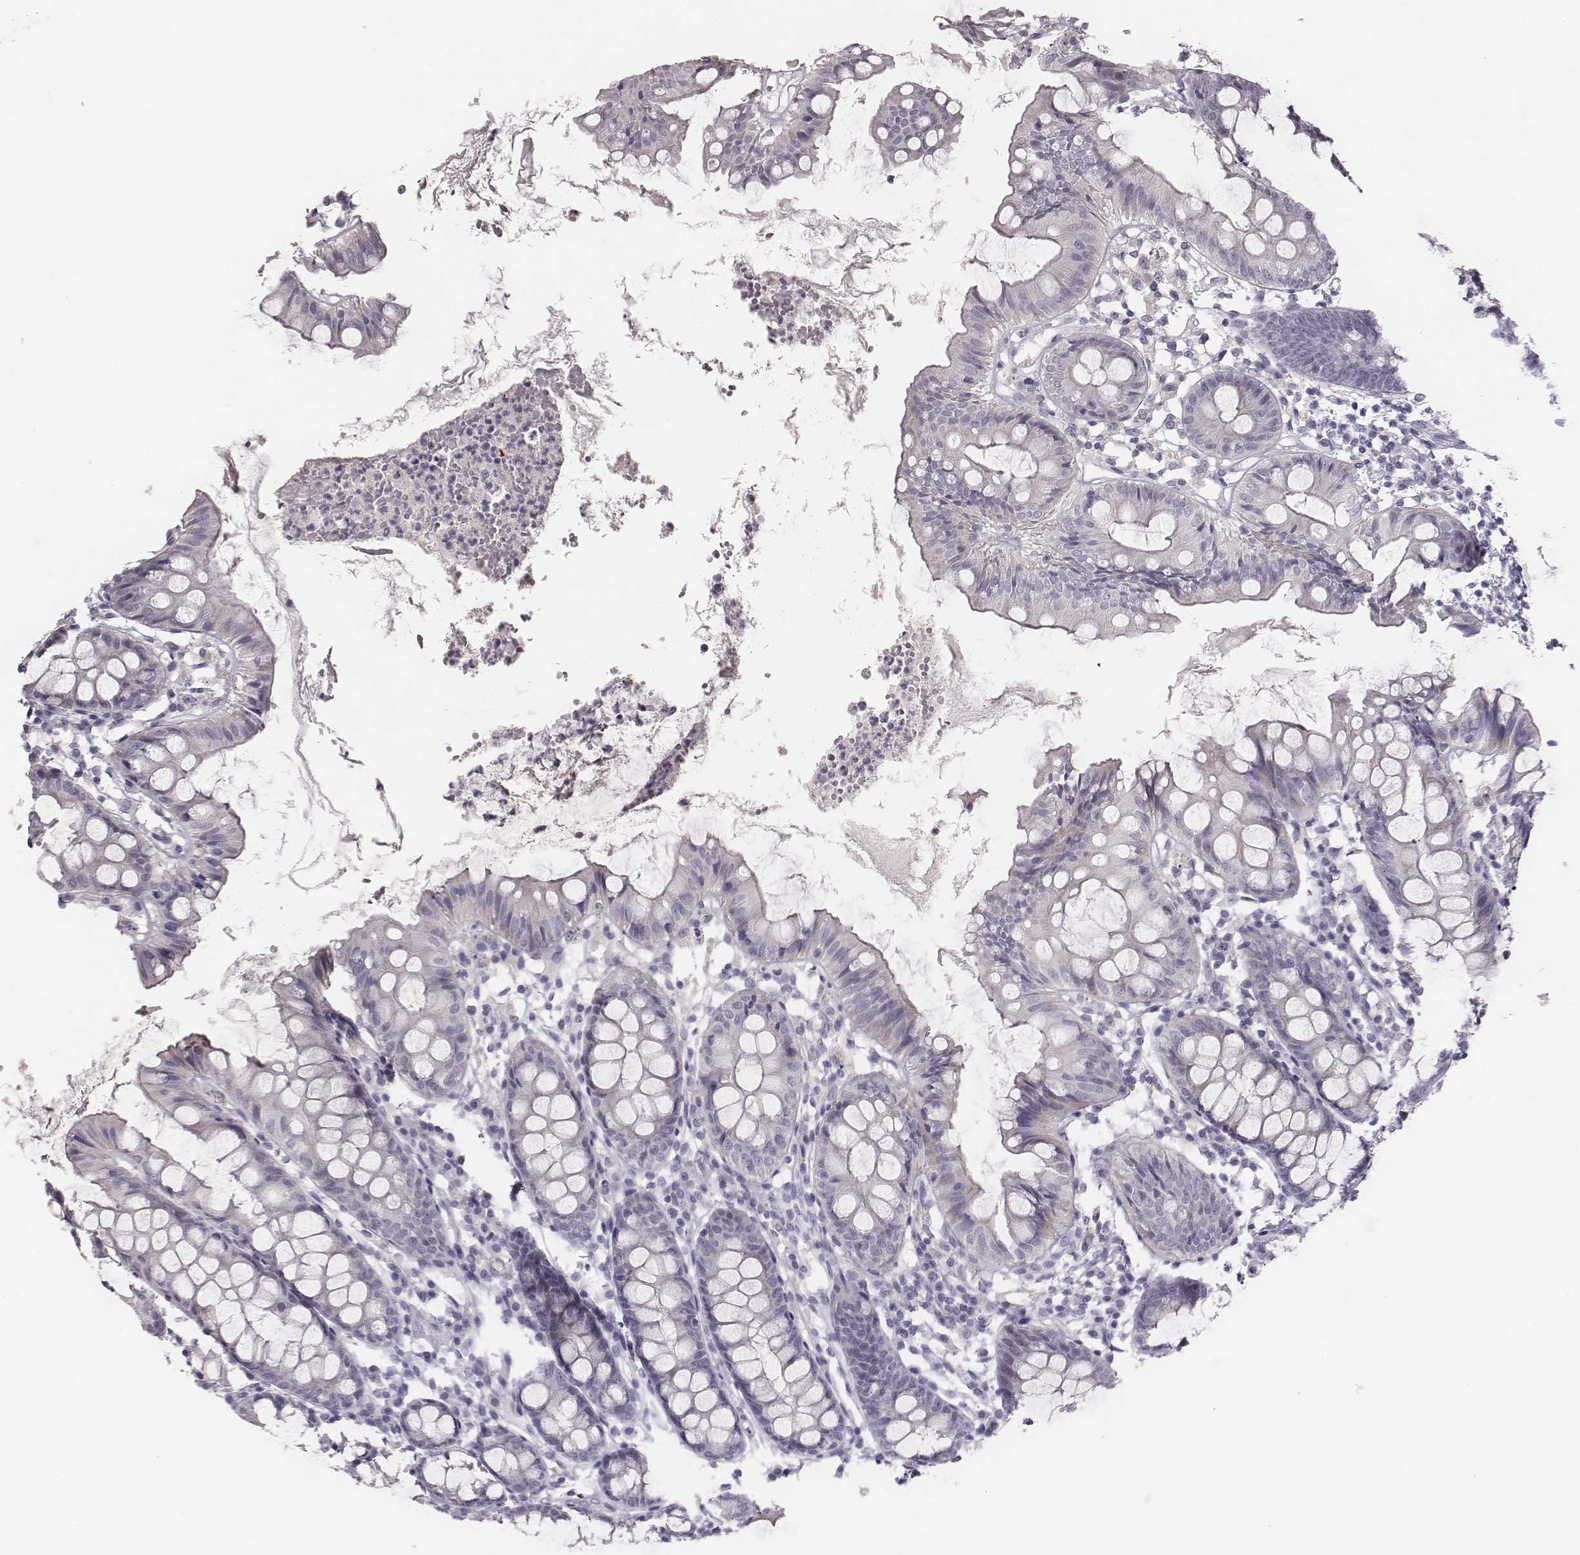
{"staining": {"intensity": "negative", "quantity": "none", "location": "none"}, "tissue": "colon", "cell_type": "Endothelial cells", "image_type": "normal", "snomed": [{"axis": "morphology", "description": "Normal tissue, NOS"}, {"axis": "topography", "description": "Colon"}], "caption": "Immunohistochemistry of unremarkable human colon exhibits no positivity in endothelial cells. (DAB (3,3'-diaminobenzidine) immunohistochemistry, high magnification).", "gene": "ADGRF4", "patient": {"sex": "female", "age": 84}}